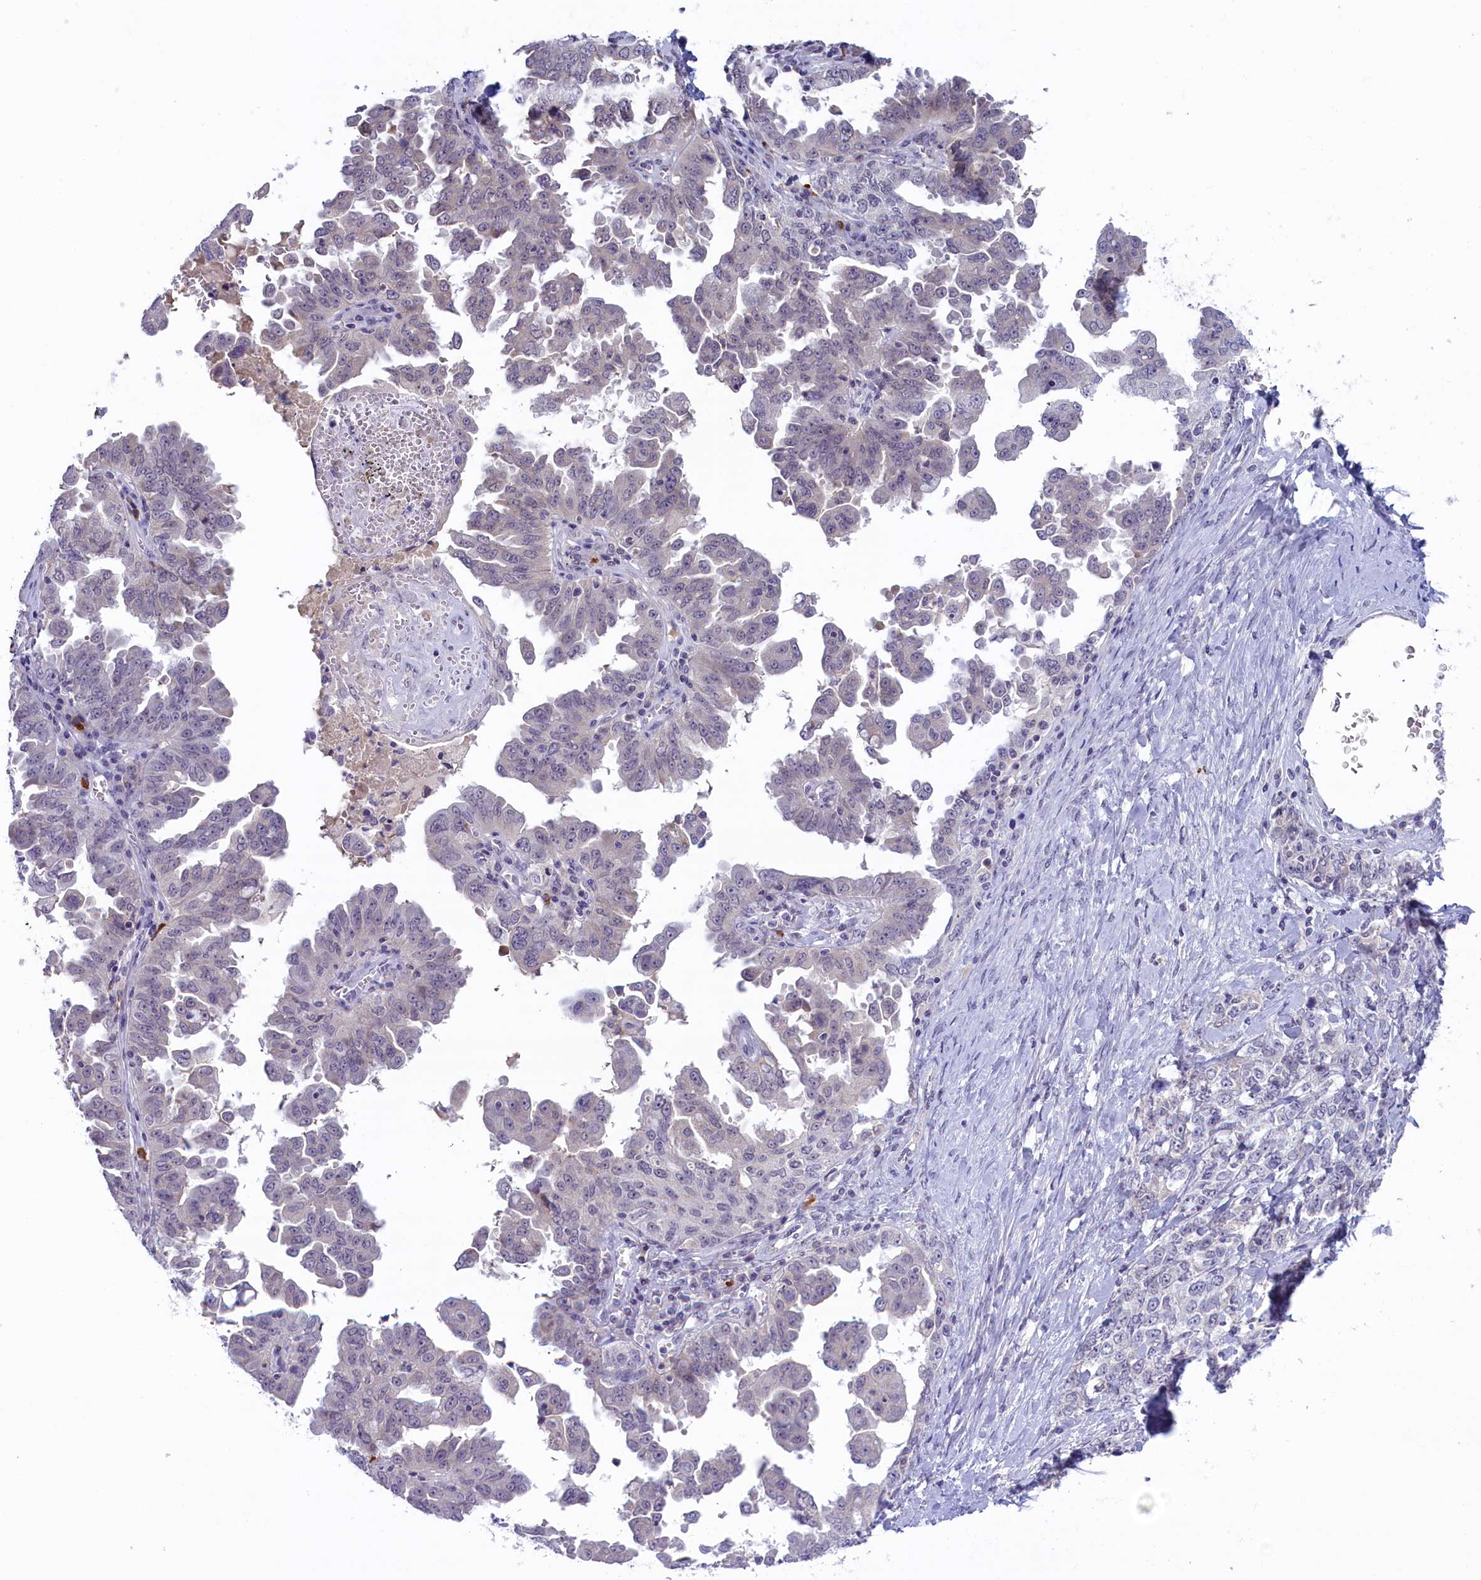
{"staining": {"intensity": "negative", "quantity": "none", "location": "none"}, "tissue": "ovarian cancer", "cell_type": "Tumor cells", "image_type": "cancer", "snomed": [{"axis": "morphology", "description": "Carcinoma, endometroid"}, {"axis": "topography", "description": "Ovary"}], "caption": "A histopathology image of endometroid carcinoma (ovarian) stained for a protein shows no brown staining in tumor cells.", "gene": "CRAMP1", "patient": {"sex": "female", "age": 62}}